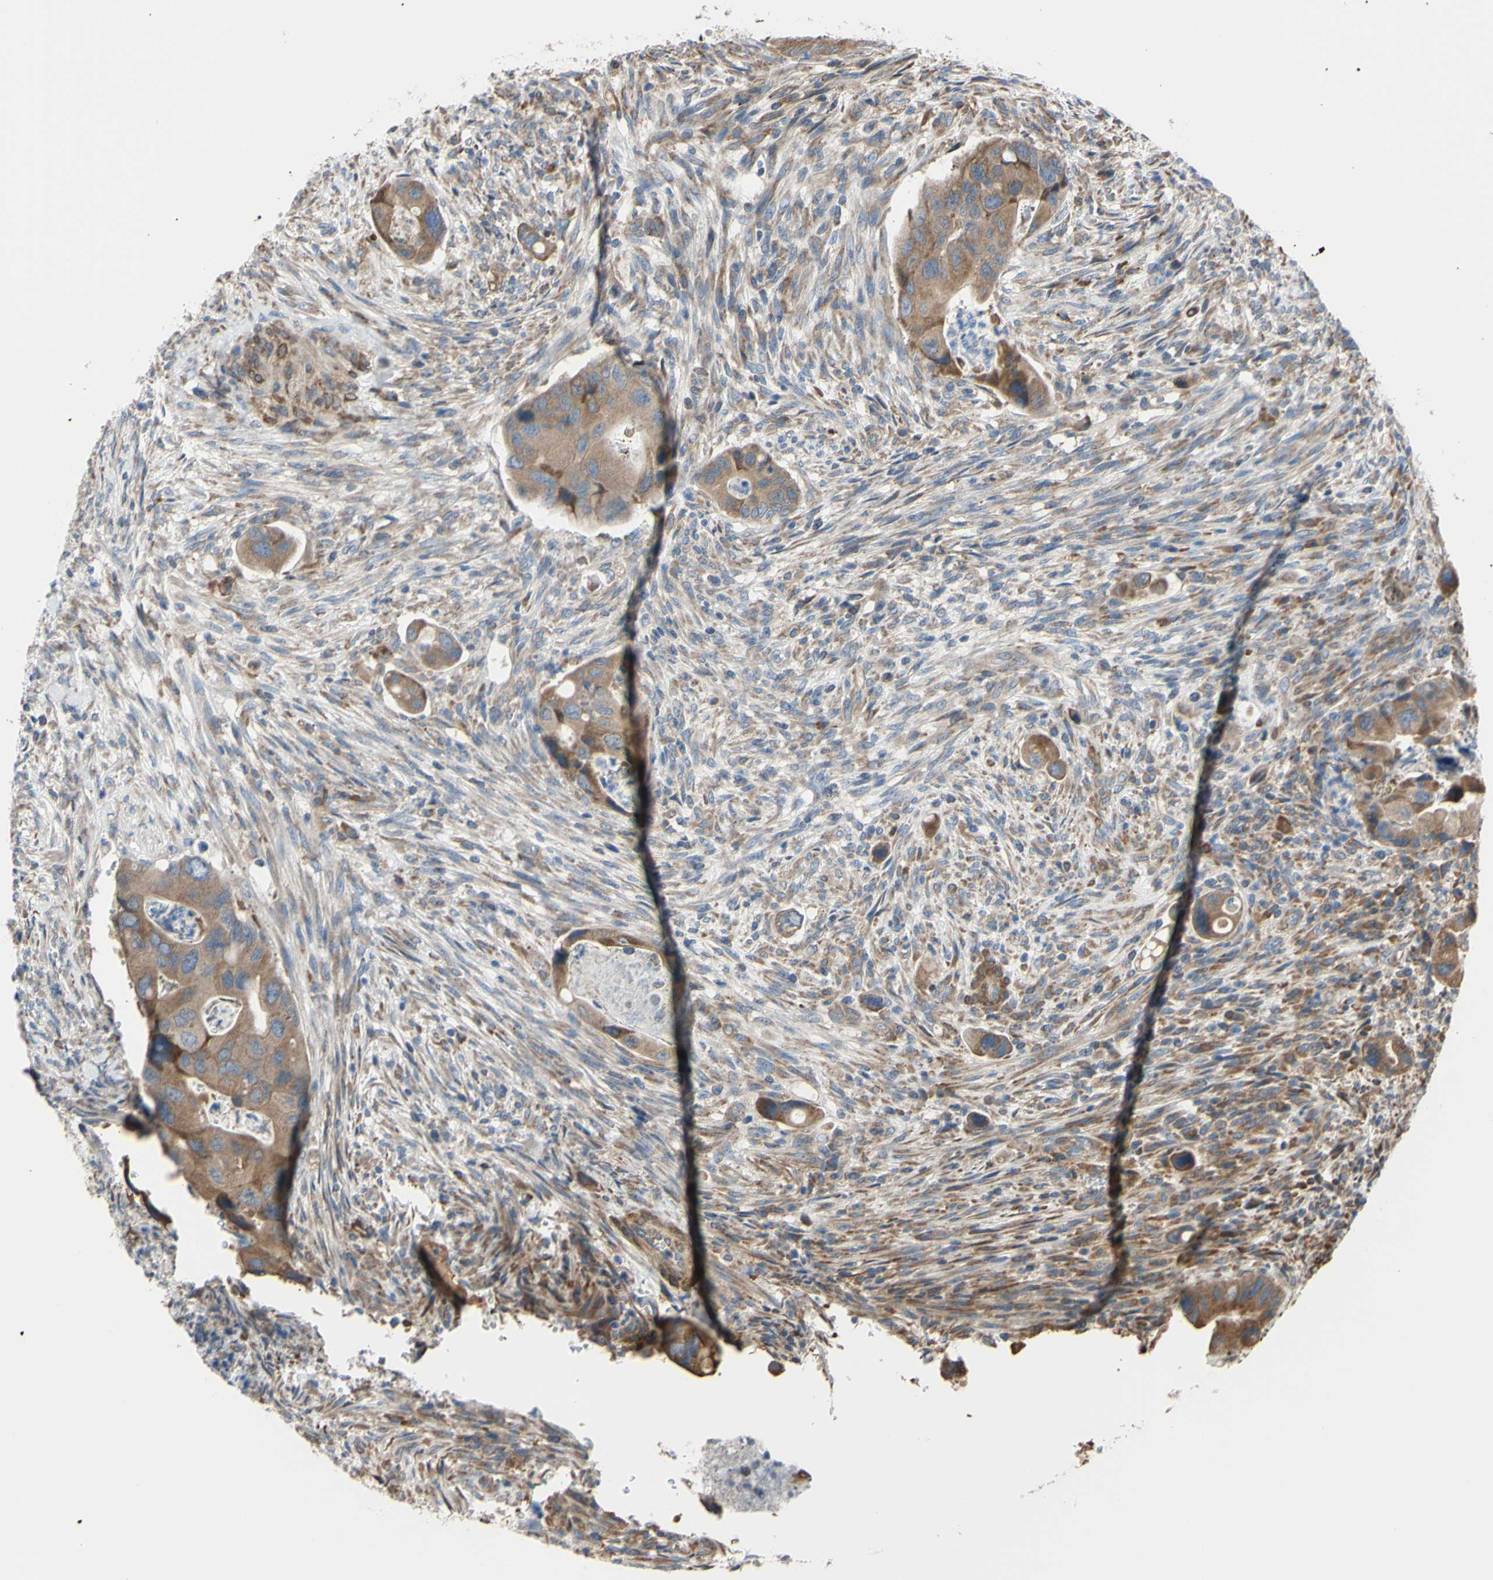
{"staining": {"intensity": "moderate", "quantity": ">75%", "location": "cytoplasmic/membranous"}, "tissue": "colorectal cancer", "cell_type": "Tumor cells", "image_type": "cancer", "snomed": [{"axis": "morphology", "description": "Adenocarcinoma, NOS"}, {"axis": "topography", "description": "Rectum"}], "caption": "Colorectal adenocarcinoma stained with a brown dye exhibits moderate cytoplasmic/membranous positive positivity in about >75% of tumor cells.", "gene": "BMF", "patient": {"sex": "female", "age": 57}}